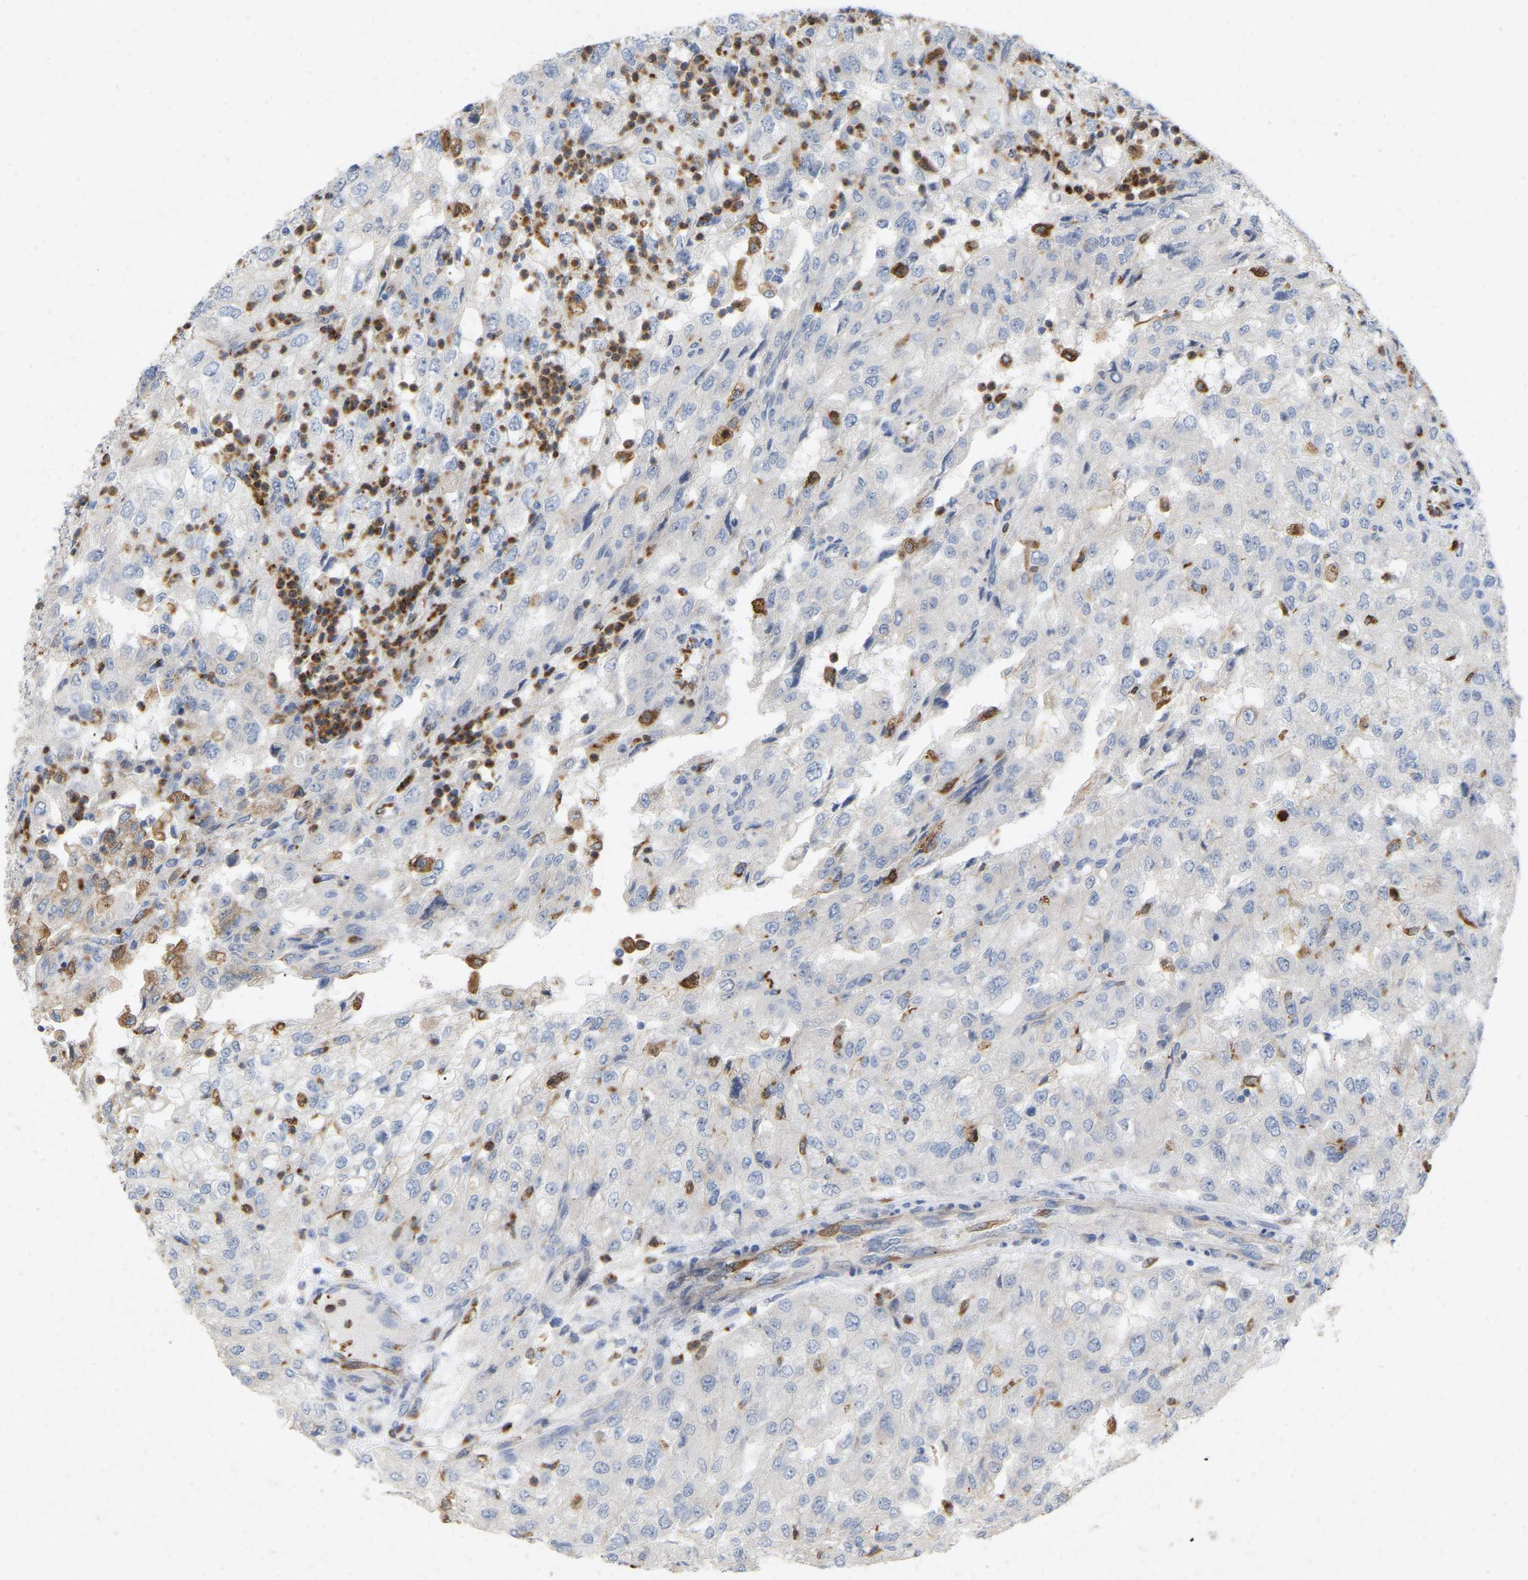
{"staining": {"intensity": "negative", "quantity": "none", "location": "none"}, "tissue": "renal cancer", "cell_type": "Tumor cells", "image_type": "cancer", "snomed": [{"axis": "morphology", "description": "Adenocarcinoma, NOS"}, {"axis": "topography", "description": "Kidney"}], "caption": "Tumor cells are negative for brown protein staining in renal cancer.", "gene": "RHEB", "patient": {"sex": "female", "age": 54}}